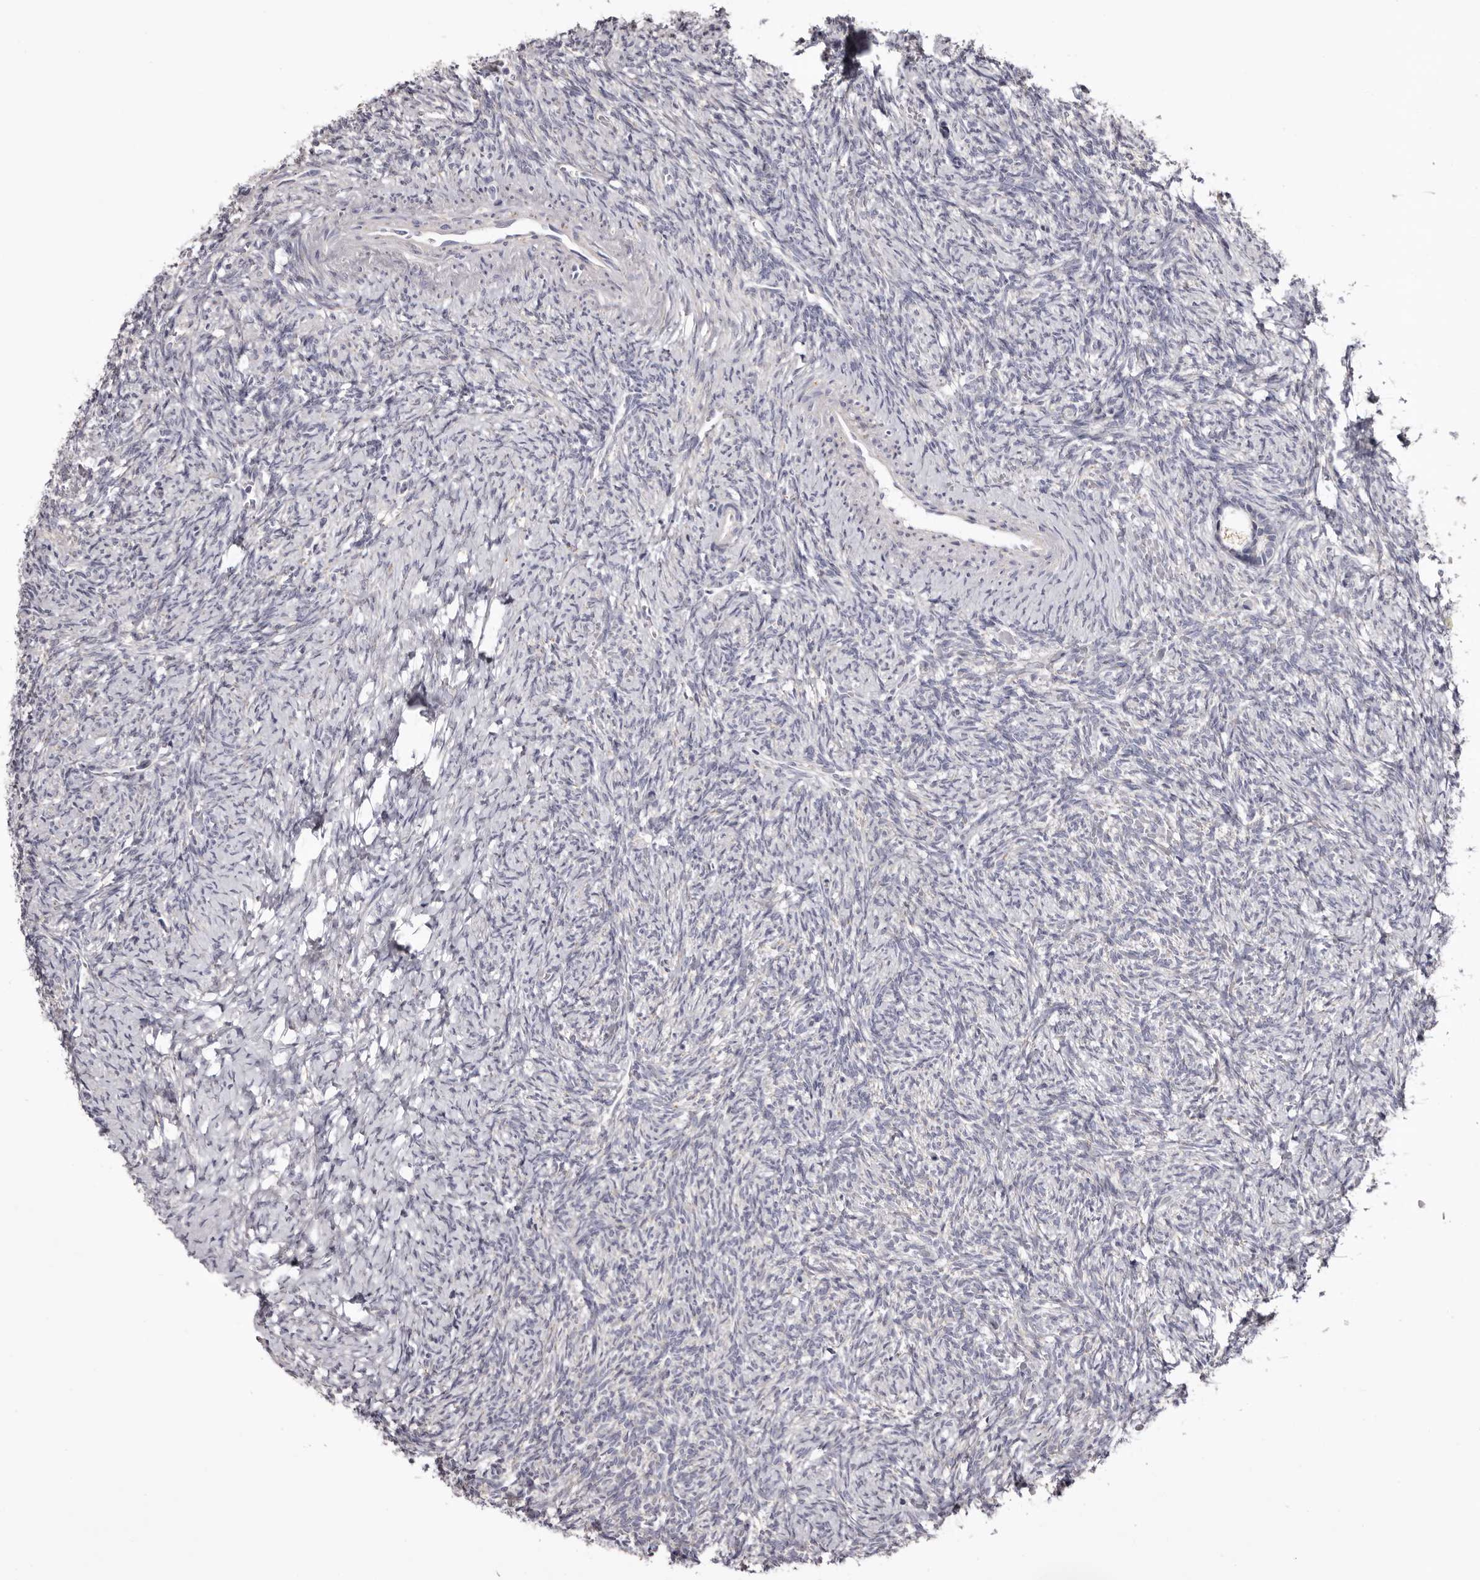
{"staining": {"intensity": "moderate", "quantity": "25%-75%", "location": "cytoplasmic/membranous"}, "tissue": "ovary", "cell_type": "Follicle cells", "image_type": "normal", "snomed": [{"axis": "morphology", "description": "Normal tissue, NOS"}, {"axis": "topography", "description": "Ovary"}], "caption": "IHC staining of benign ovary, which exhibits medium levels of moderate cytoplasmic/membranous expression in about 25%-75% of follicle cells indicating moderate cytoplasmic/membranous protein expression. The staining was performed using DAB (brown) for protein detection and nuclei were counterstained in hematoxylin (blue).", "gene": "CASQ1", "patient": {"sex": "female", "age": 41}}